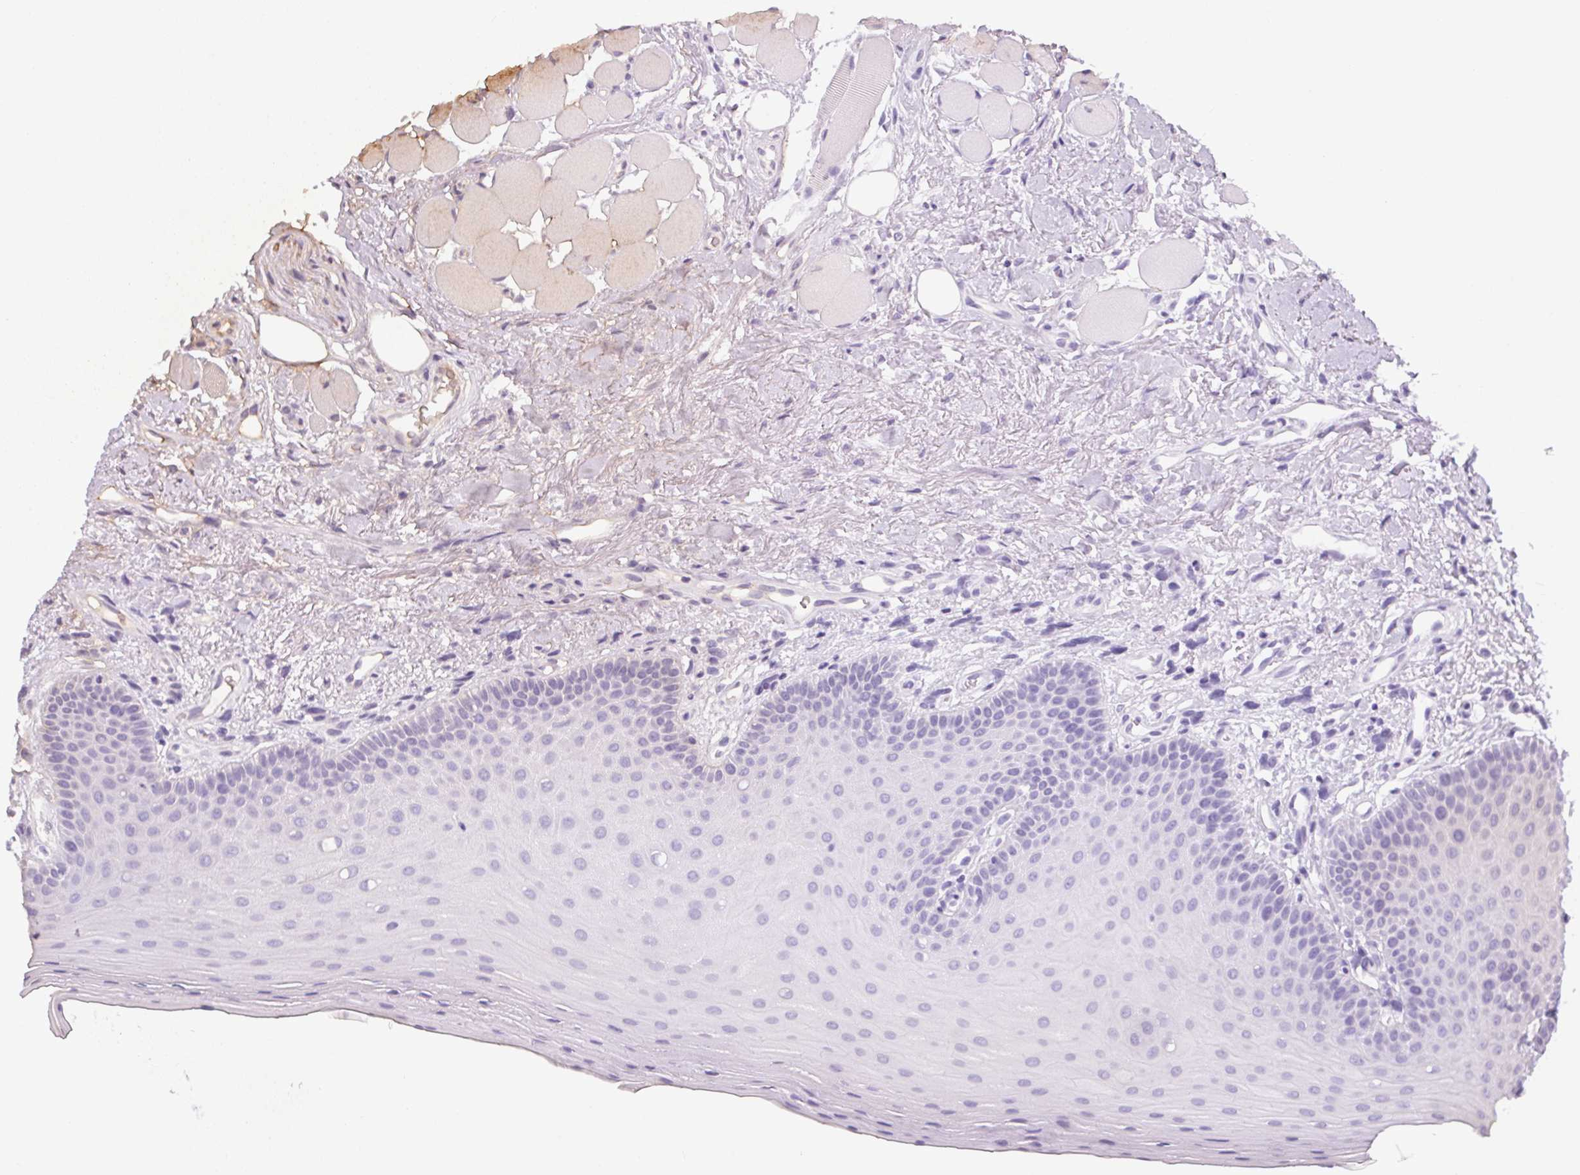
{"staining": {"intensity": "negative", "quantity": "none", "location": "none"}, "tissue": "oral mucosa", "cell_type": "Squamous epithelial cells", "image_type": "normal", "snomed": [{"axis": "morphology", "description": "Normal tissue, NOS"}, {"axis": "morphology", "description": "Normal morphology"}, {"axis": "topography", "description": "Oral tissue"}], "caption": "Protein analysis of normal oral mucosa demonstrates no significant positivity in squamous epithelial cells.", "gene": "TMEM175", "patient": {"sex": "female", "age": 76}}